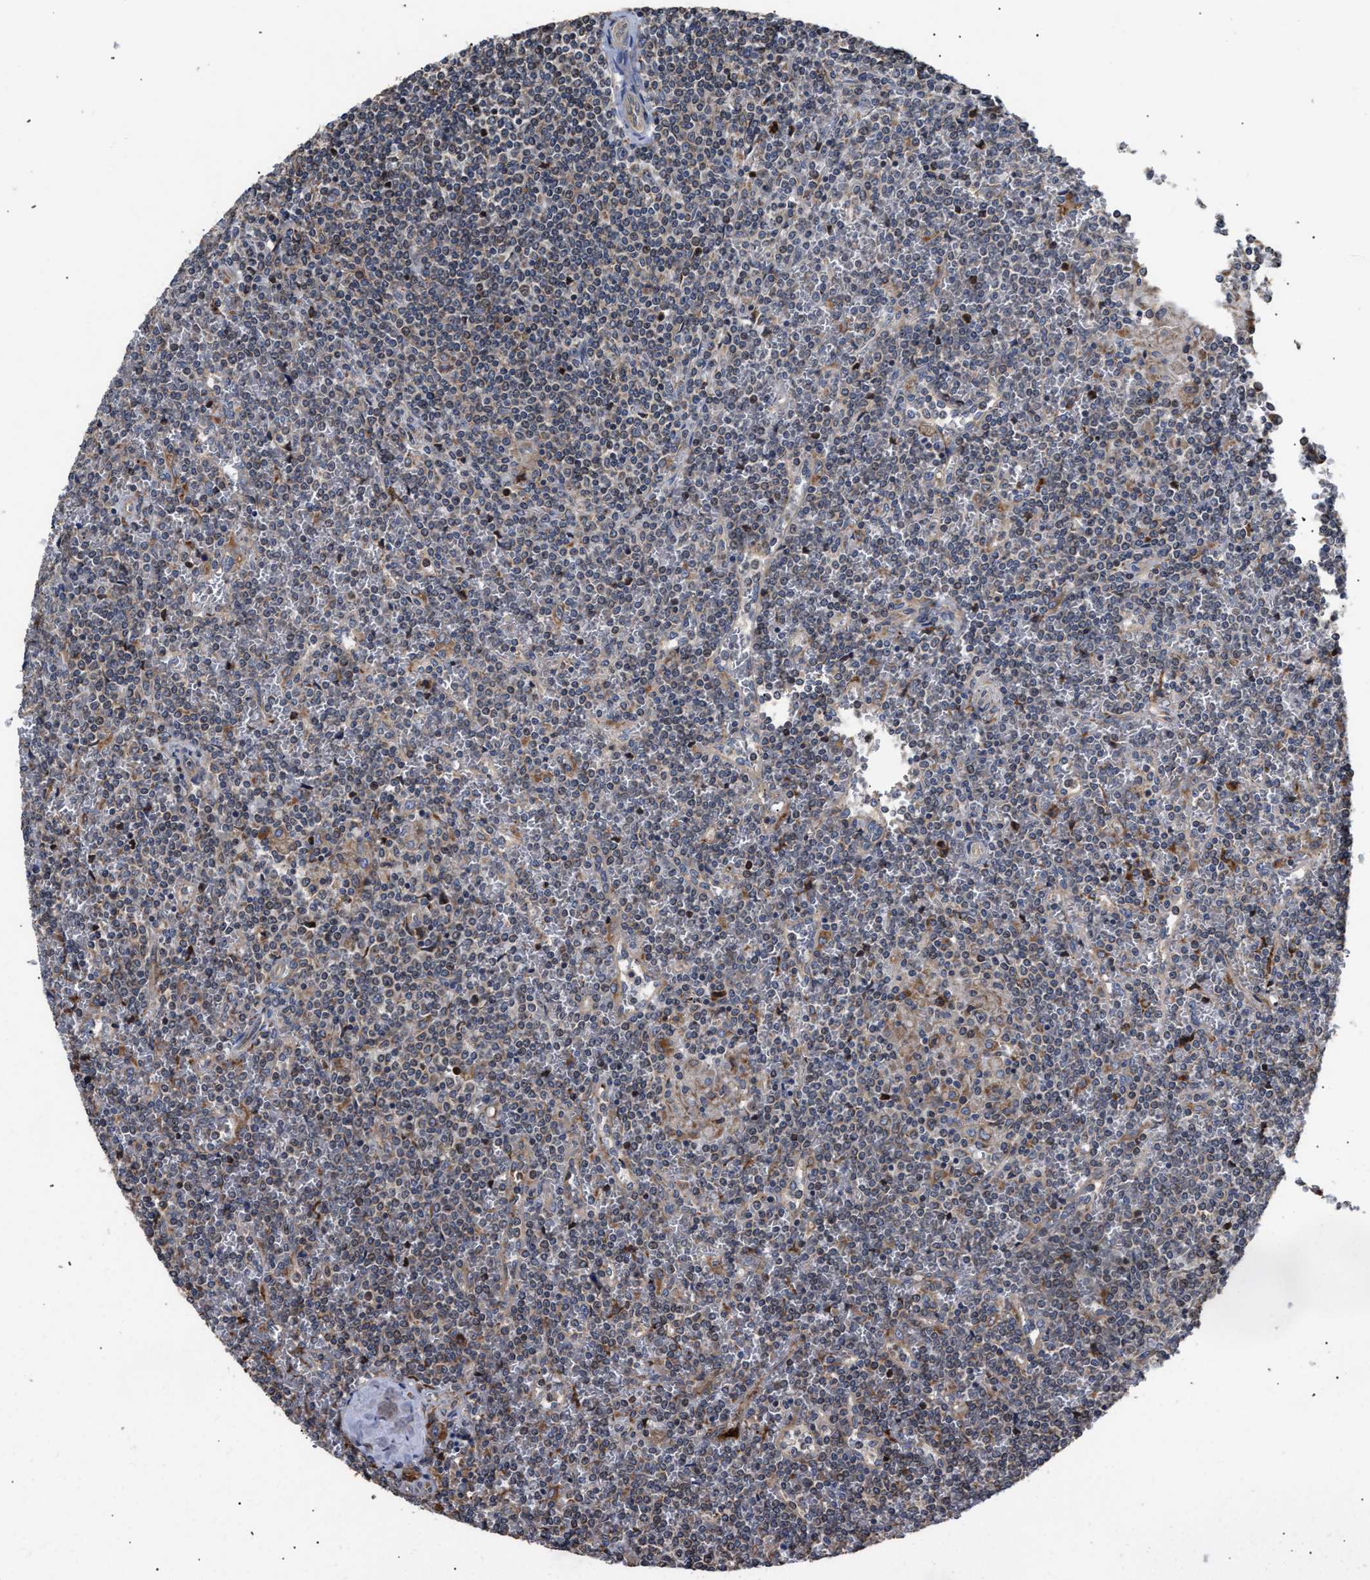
{"staining": {"intensity": "moderate", "quantity": "<25%", "location": "cytoplasmic/membranous,nuclear"}, "tissue": "lymphoma", "cell_type": "Tumor cells", "image_type": "cancer", "snomed": [{"axis": "morphology", "description": "Malignant lymphoma, non-Hodgkin's type, Low grade"}, {"axis": "topography", "description": "Spleen"}], "caption": "This is an image of immunohistochemistry staining of low-grade malignant lymphoma, non-Hodgkin's type, which shows moderate staining in the cytoplasmic/membranous and nuclear of tumor cells.", "gene": "GOSR1", "patient": {"sex": "female", "age": 19}}